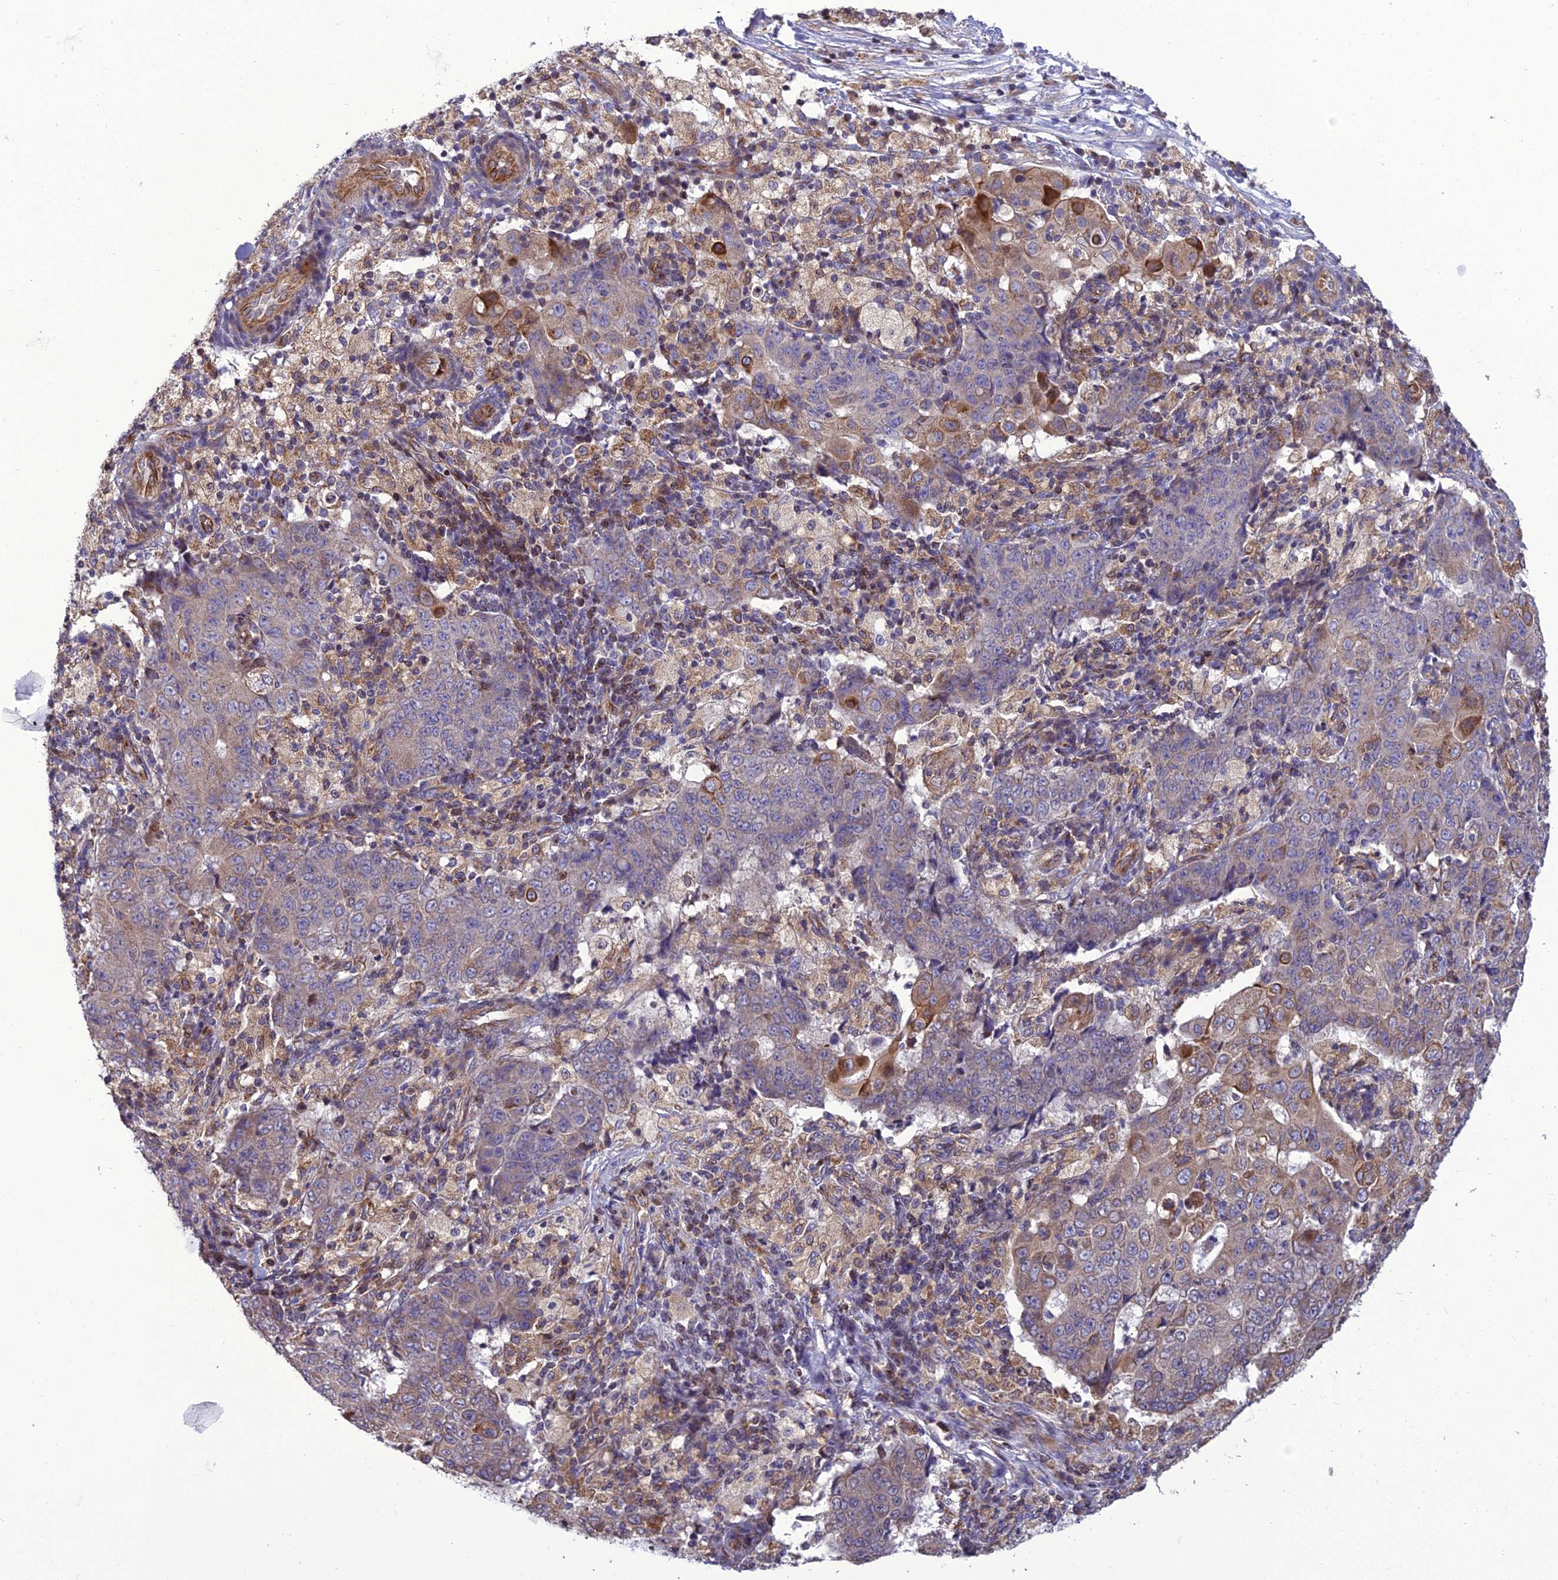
{"staining": {"intensity": "moderate", "quantity": "<25%", "location": "cytoplasmic/membranous"}, "tissue": "ovarian cancer", "cell_type": "Tumor cells", "image_type": "cancer", "snomed": [{"axis": "morphology", "description": "Carcinoma, endometroid"}, {"axis": "topography", "description": "Ovary"}], "caption": "Endometroid carcinoma (ovarian) stained for a protein reveals moderate cytoplasmic/membranous positivity in tumor cells. Immunohistochemistry stains the protein of interest in brown and the nuclei are stained blue.", "gene": "GIMAP1", "patient": {"sex": "female", "age": 42}}